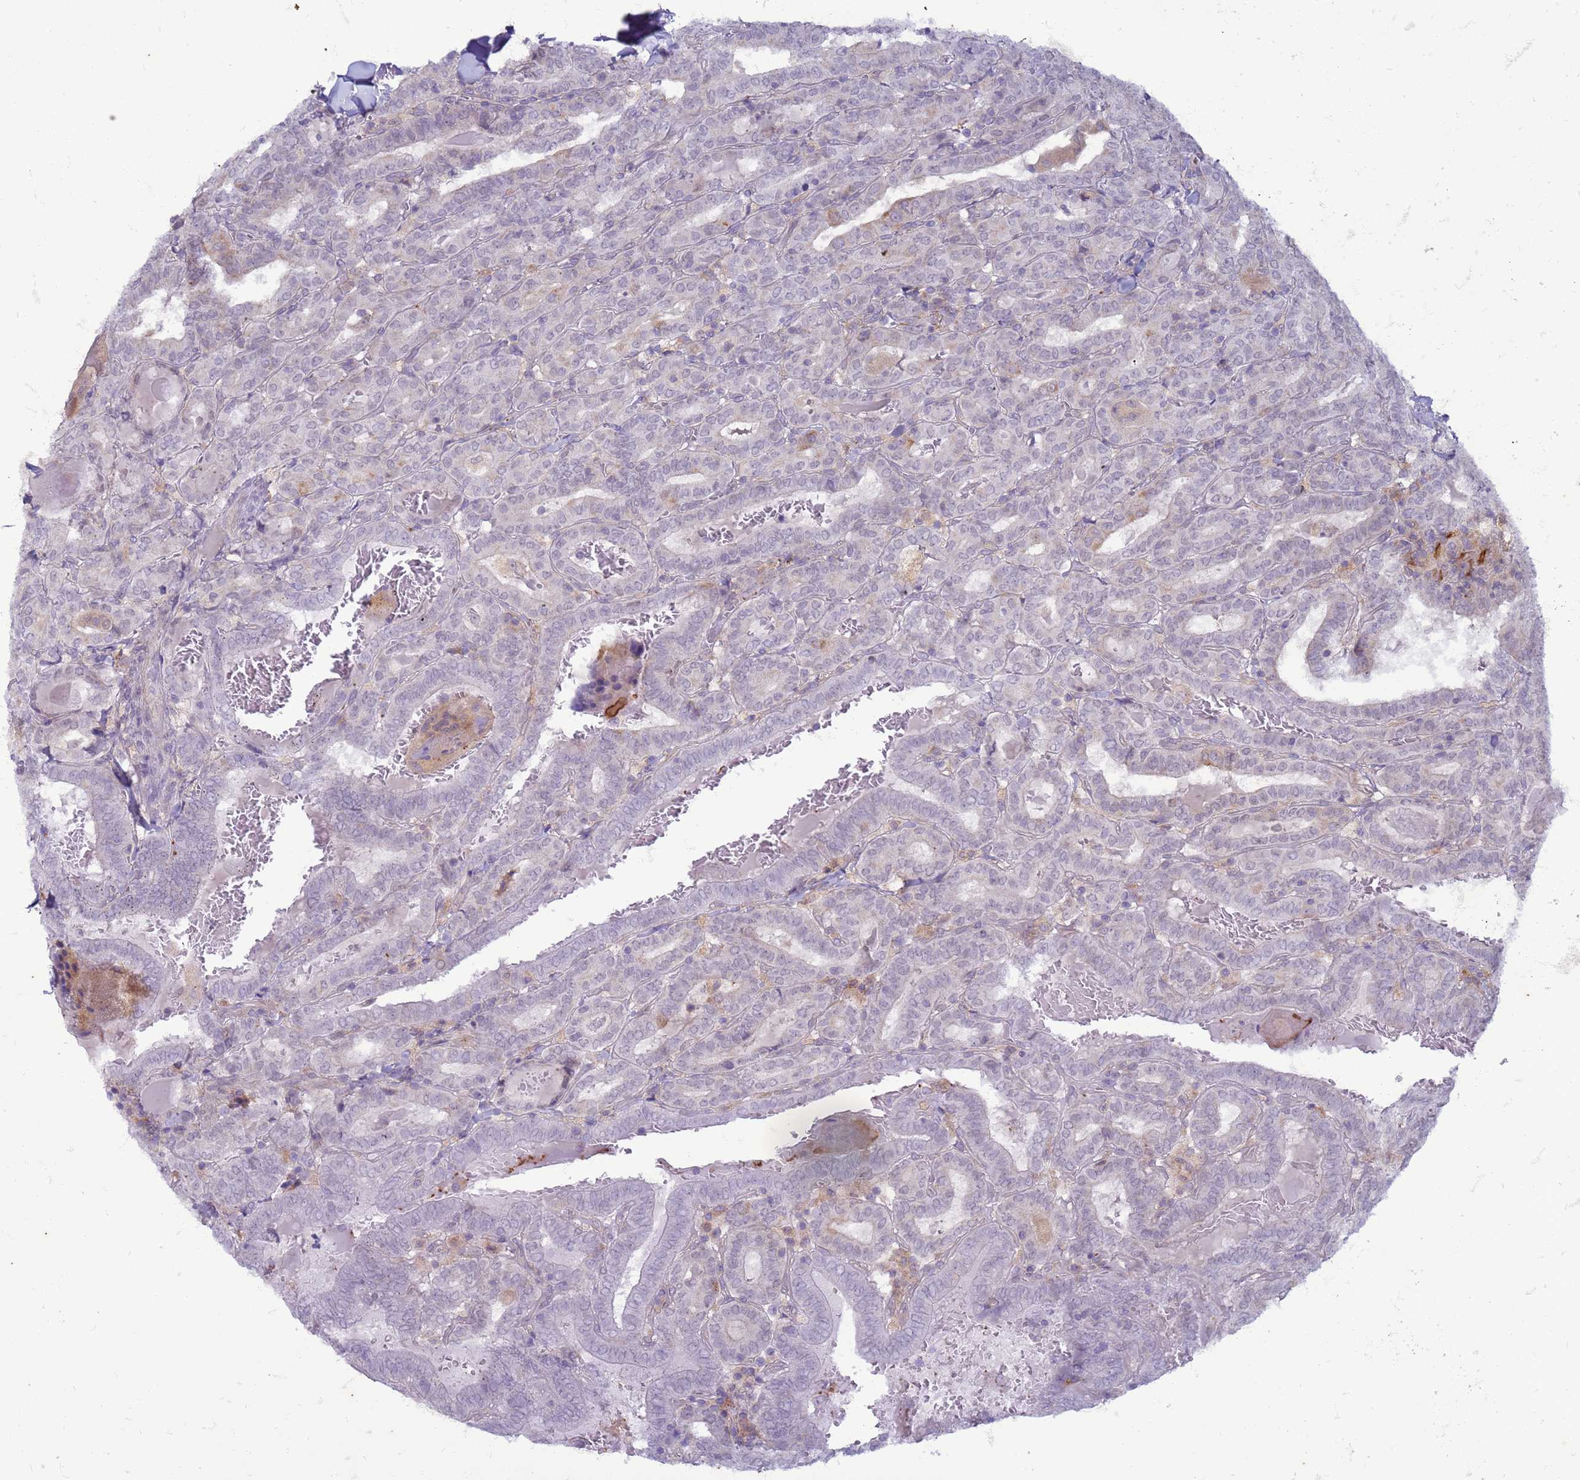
{"staining": {"intensity": "negative", "quantity": "none", "location": "none"}, "tissue": "thyroid cancer", "cell_type": "Tumor cells", "image_type": "cancer", "snomed": [{"axis": "morphology", "description": "Papillary adenocarcinoma, NOS"}, {"axis": "topography", "description": "Thyroid gland"}], "caption": "DAB immunohistochemical staining of thyroid cancer (papillary adenocarcinoma) reveals no significant staining in tumor cells.", "gene": "SLC15A3", "patient": {"sex": "female", "age": 72}}